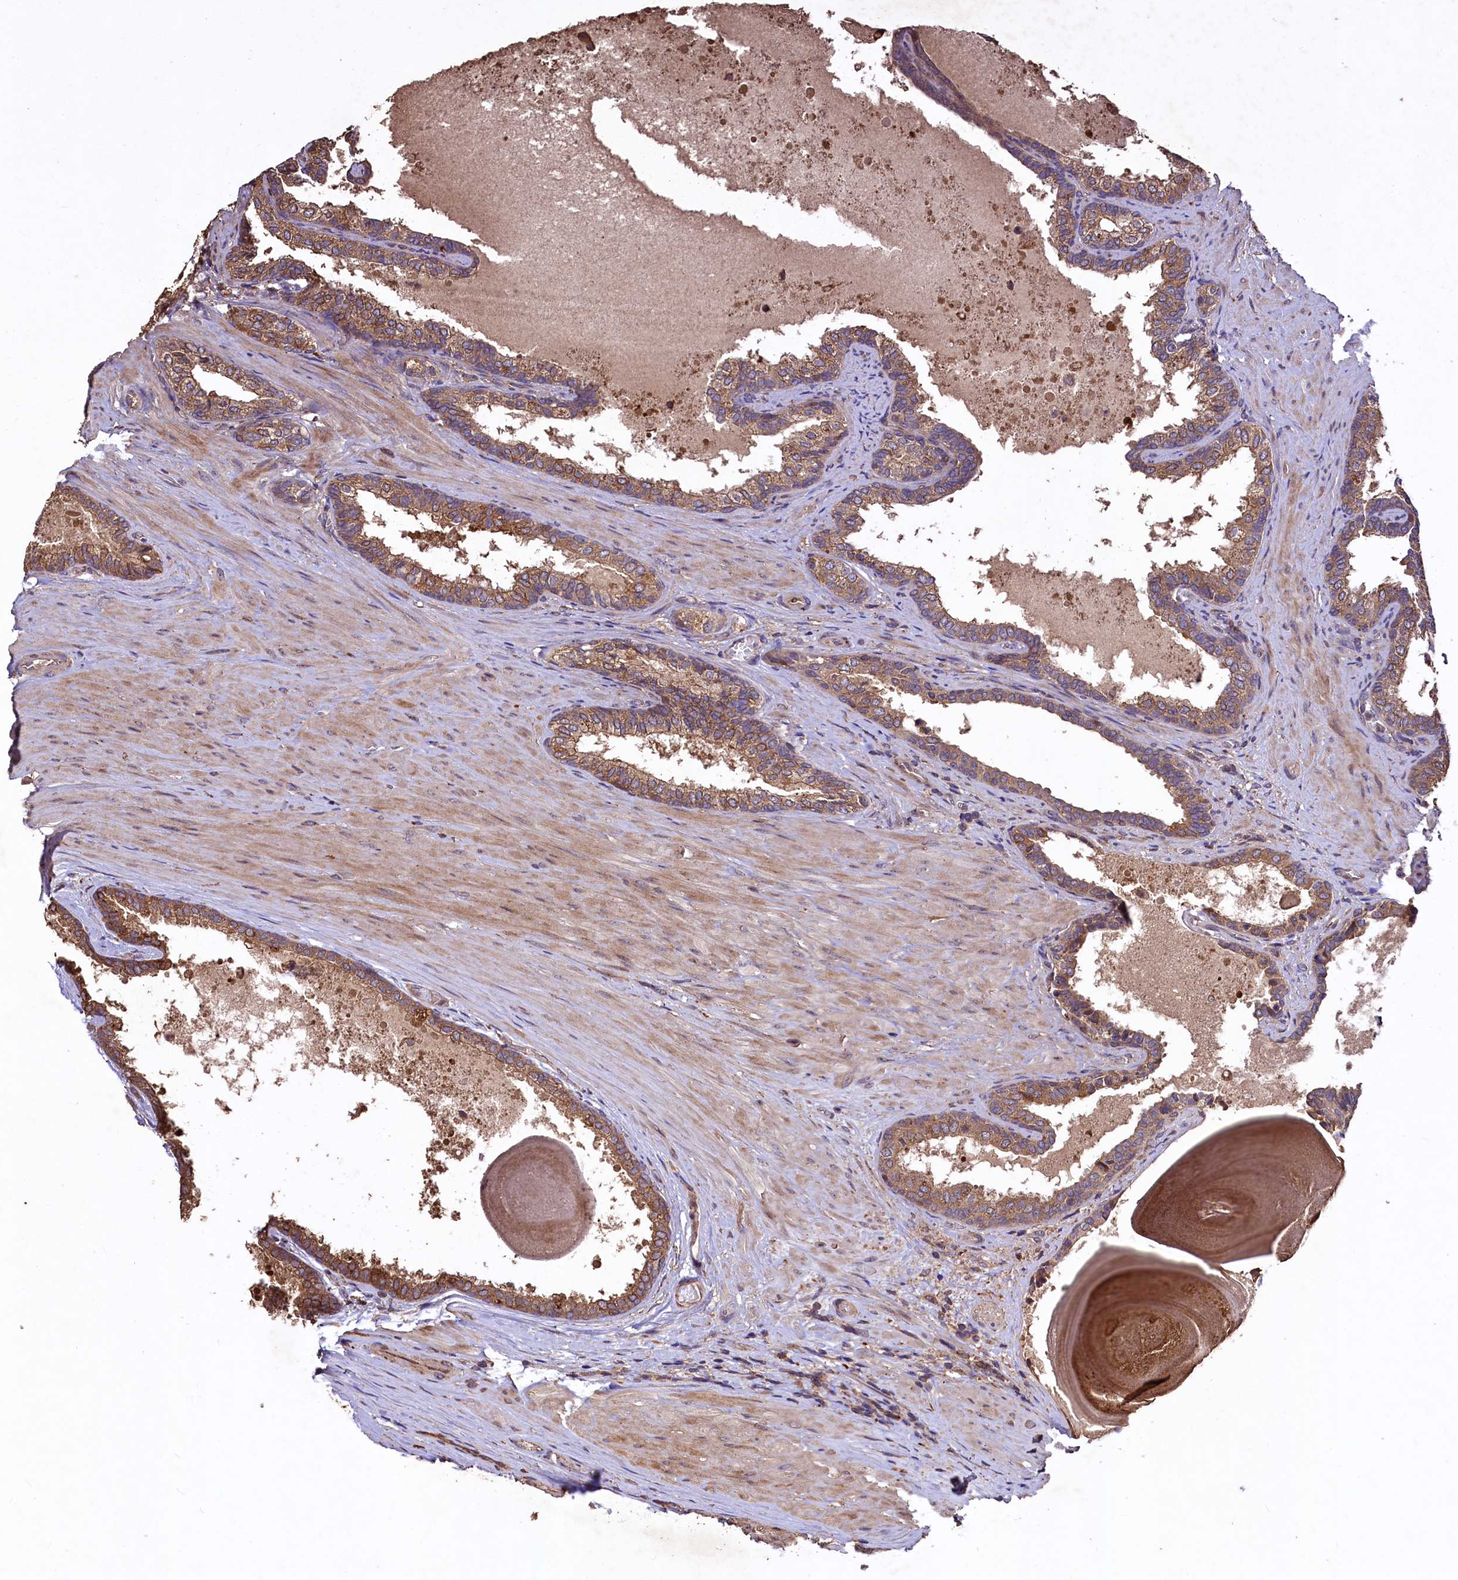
{"staining": {"intensity": "moderate", "quantity": ">75%", "location": "cytoplasmic/membranous"}, "tissue": "prostate cancer", "cell_type": "Tumor cells", "image_type": "cancer", "snomed": [{"axis": "morphology", "description": "Adenocarcinoma, High grade"}, {"axis": "topography", "description": "Prostate"}], "caption": "DAB (3,3'-diaminobenzidine) immunohistochemical staining of high-grade adenocarcinoma (prostate) demonstrates moderate cytoplasmic/membranous protein expression in approximately >75% of tumor cells.", "gene": "TMEM98", "patient": {"sex": "male", "age": 65}}